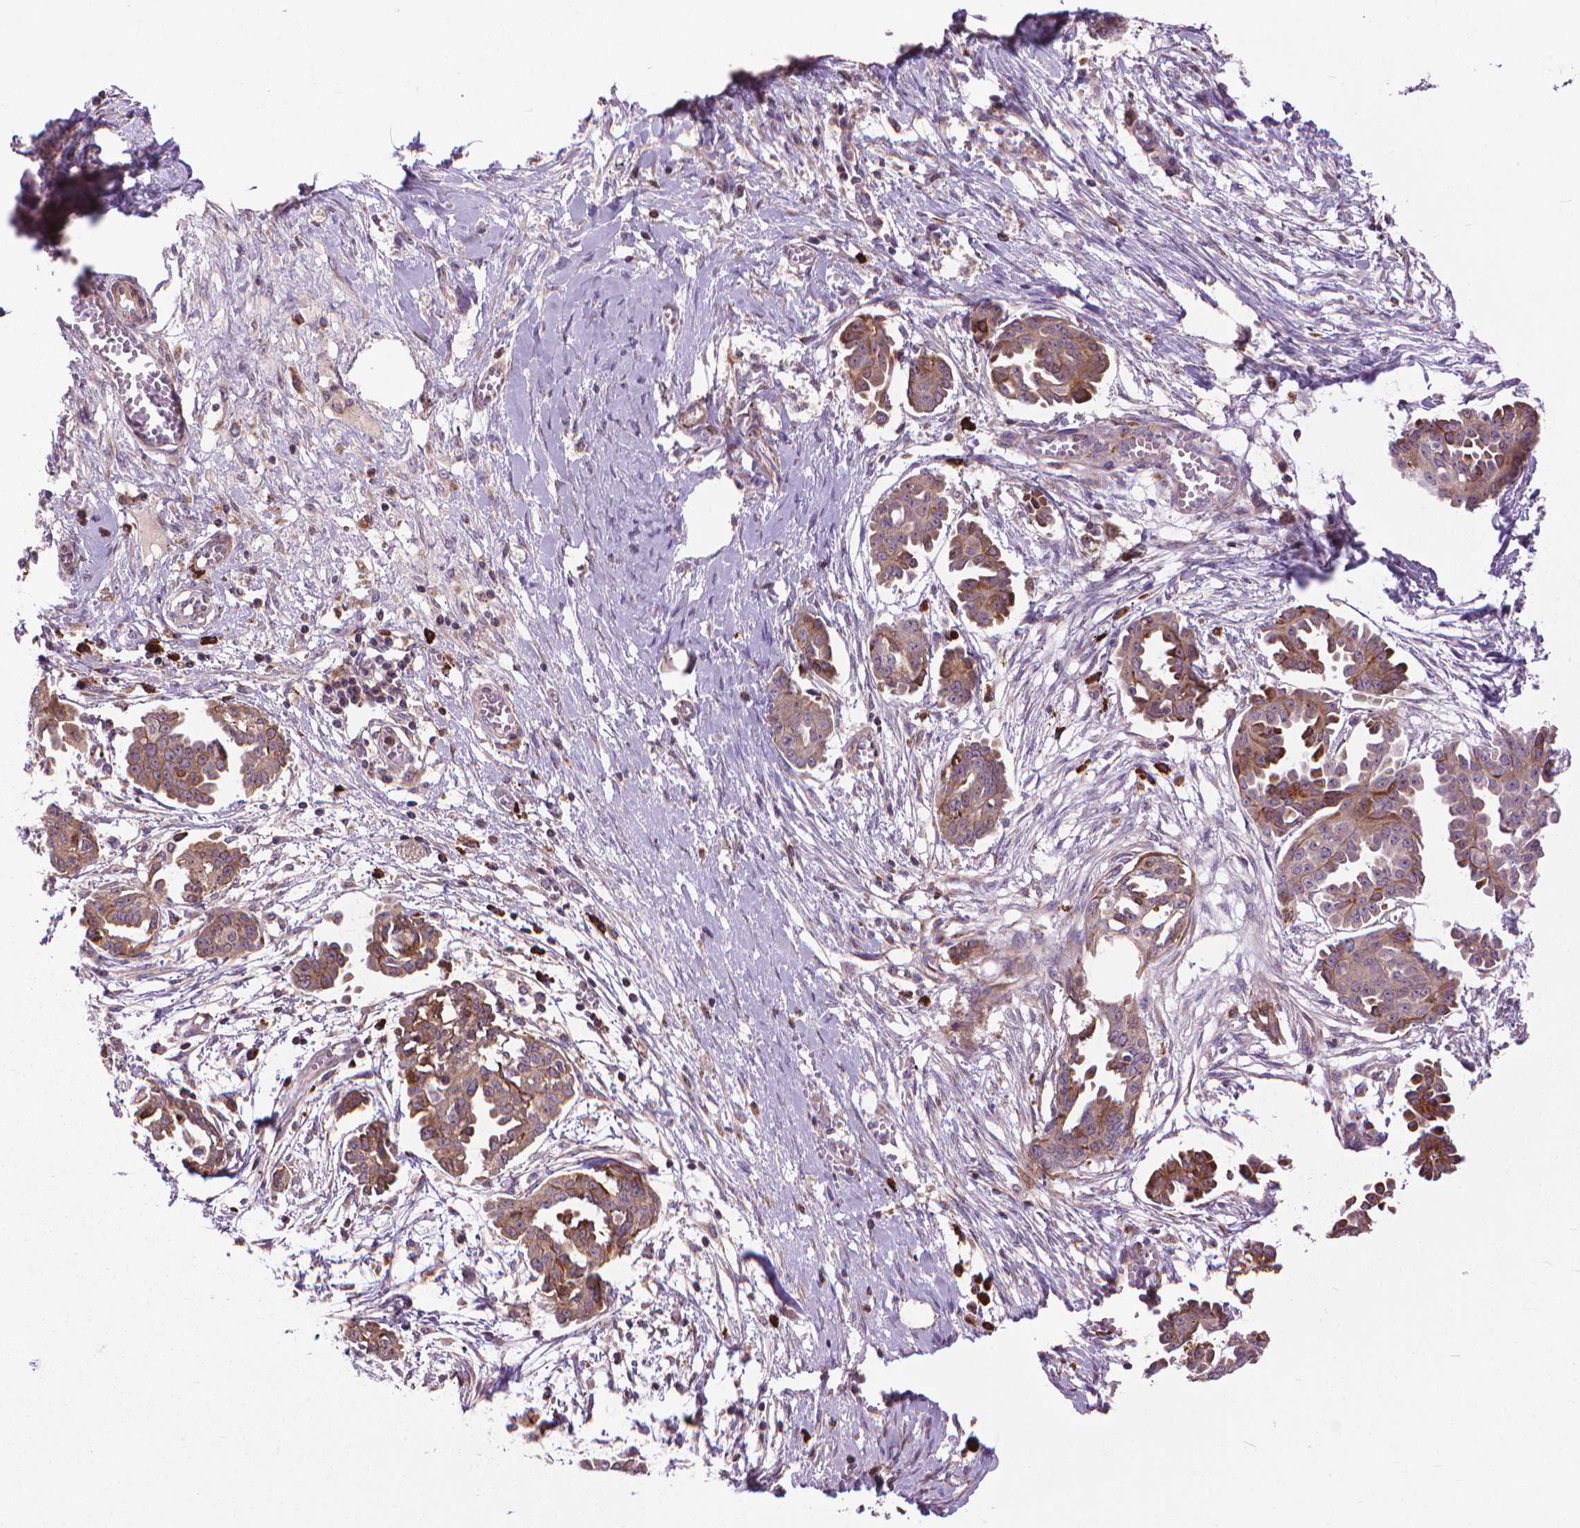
{"staining": {"intensity": "moderate", "quantity": ">75%", "location": "cytoplasmic/membranous"}, "tissue": "ovarian cancer", "cell_type": "Tumor cells", "image_type": "cancer", "snomed": [{"axis": "morphology", "description": "Cystadenocarcinoma, serous, NOS"}, {"axis": "topography", "description": "Ovary"}], "caption": "DAB (3,3'-diaminobenzidine) immunohistochemical staining of human ovarian cancer (serous cystadenocarcinoma) shows moderate cytoplasmic/membranous protein expression in approximately >75% of tumor cells.", "gene": "MYH14", "patient": {"sex": "female", "age": 71}}